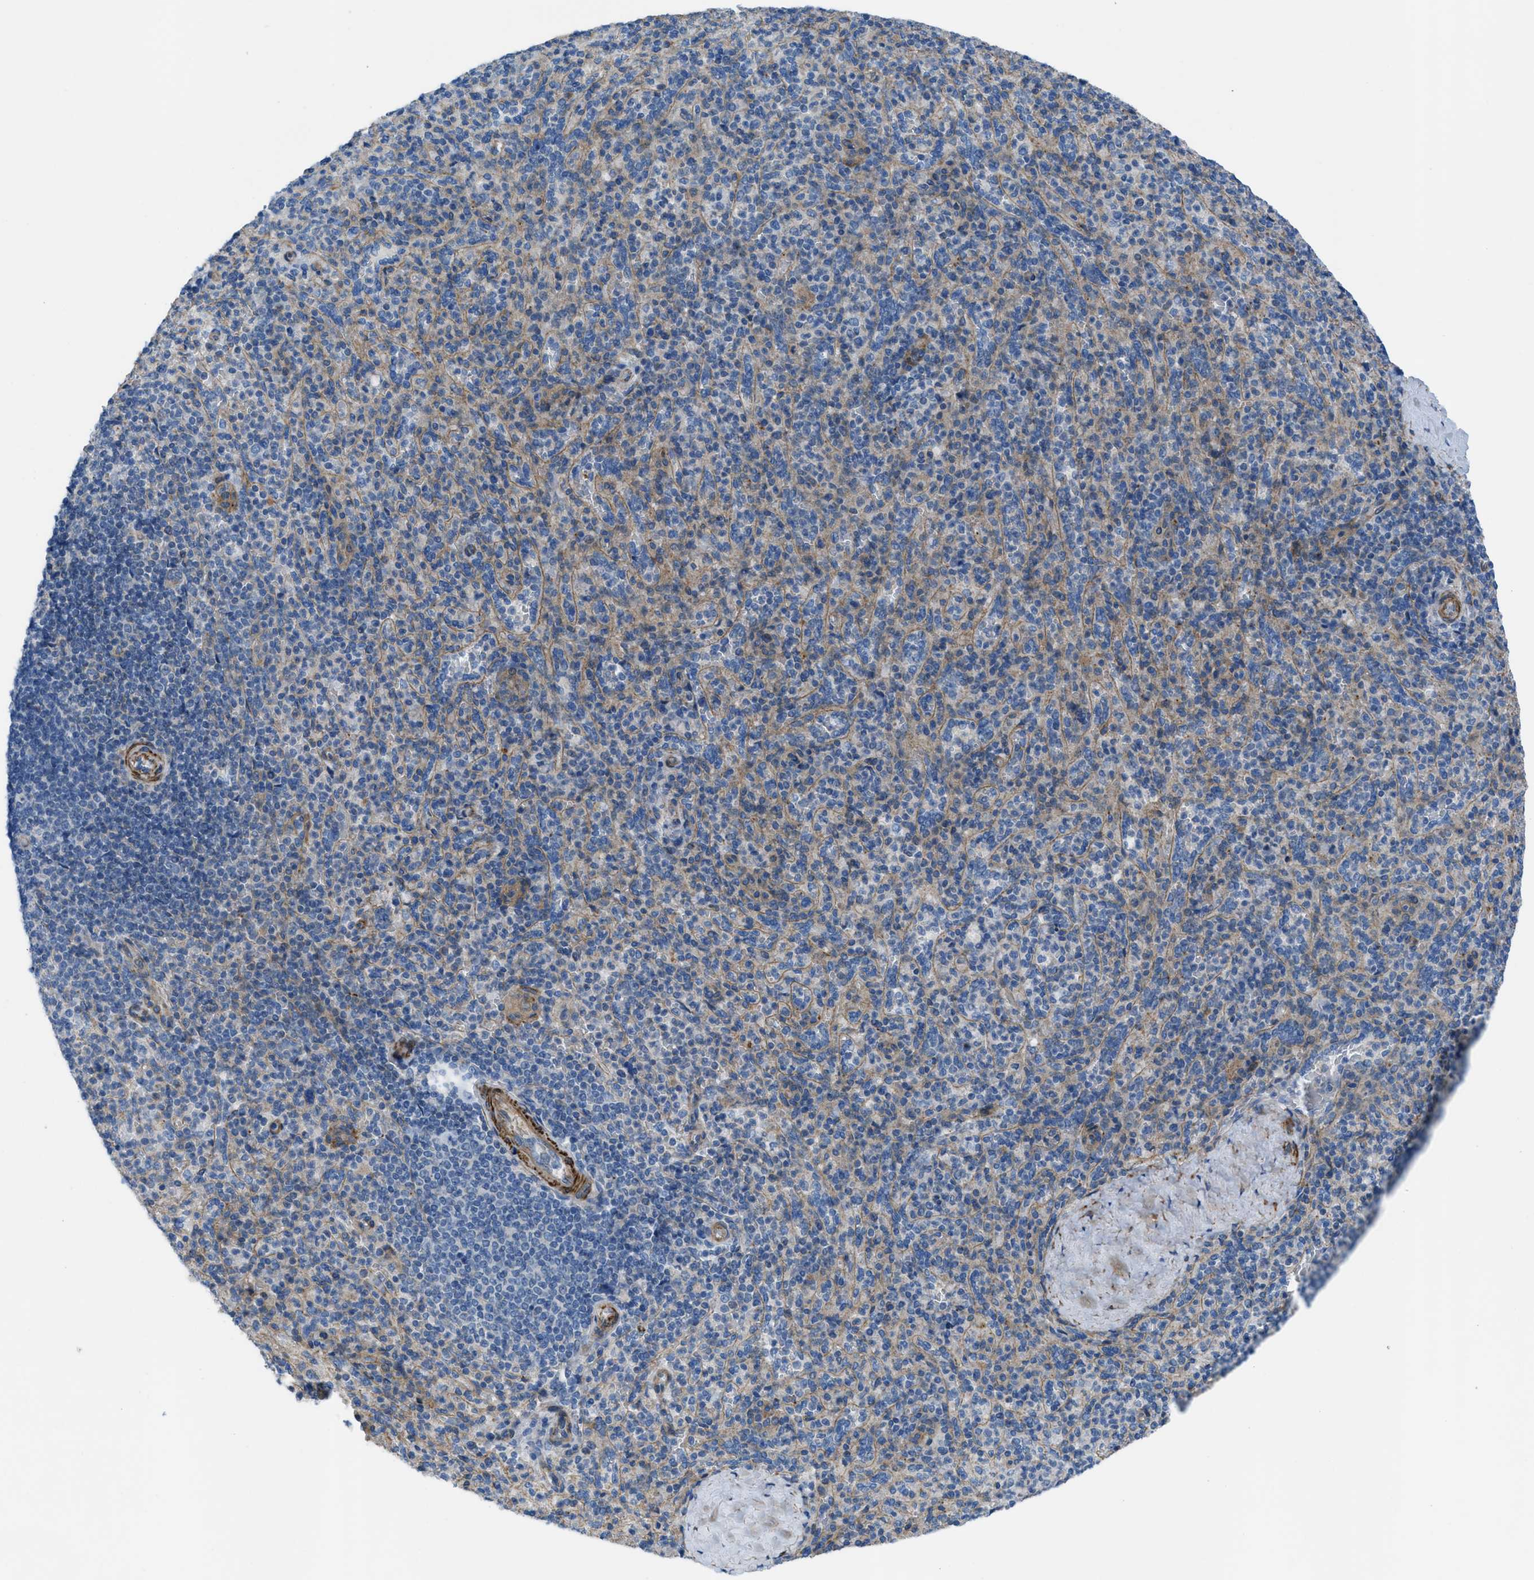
{"staining": {"intensity": "moderate", "quantity": "<25%", "location": "cytoplasmic/membranous"}, "tissue": "spleen", "cell_type": "Cells in red pulp", "image_type": "normal", "snomed": [{"axis": "morphology", "description": "Normal tissue, NOS"}, {"axis": "topography", "description": "Spleen"}], "caption": "High-power microscopy captured an immunohistochemistry micrograph of unremarkable spleen, revealing moderate cytoplasmic/membranous positivity in about <25% of cells in red pulp.", "gene": "KCNH7", "patient": {"sex": "male", "age": 36}}